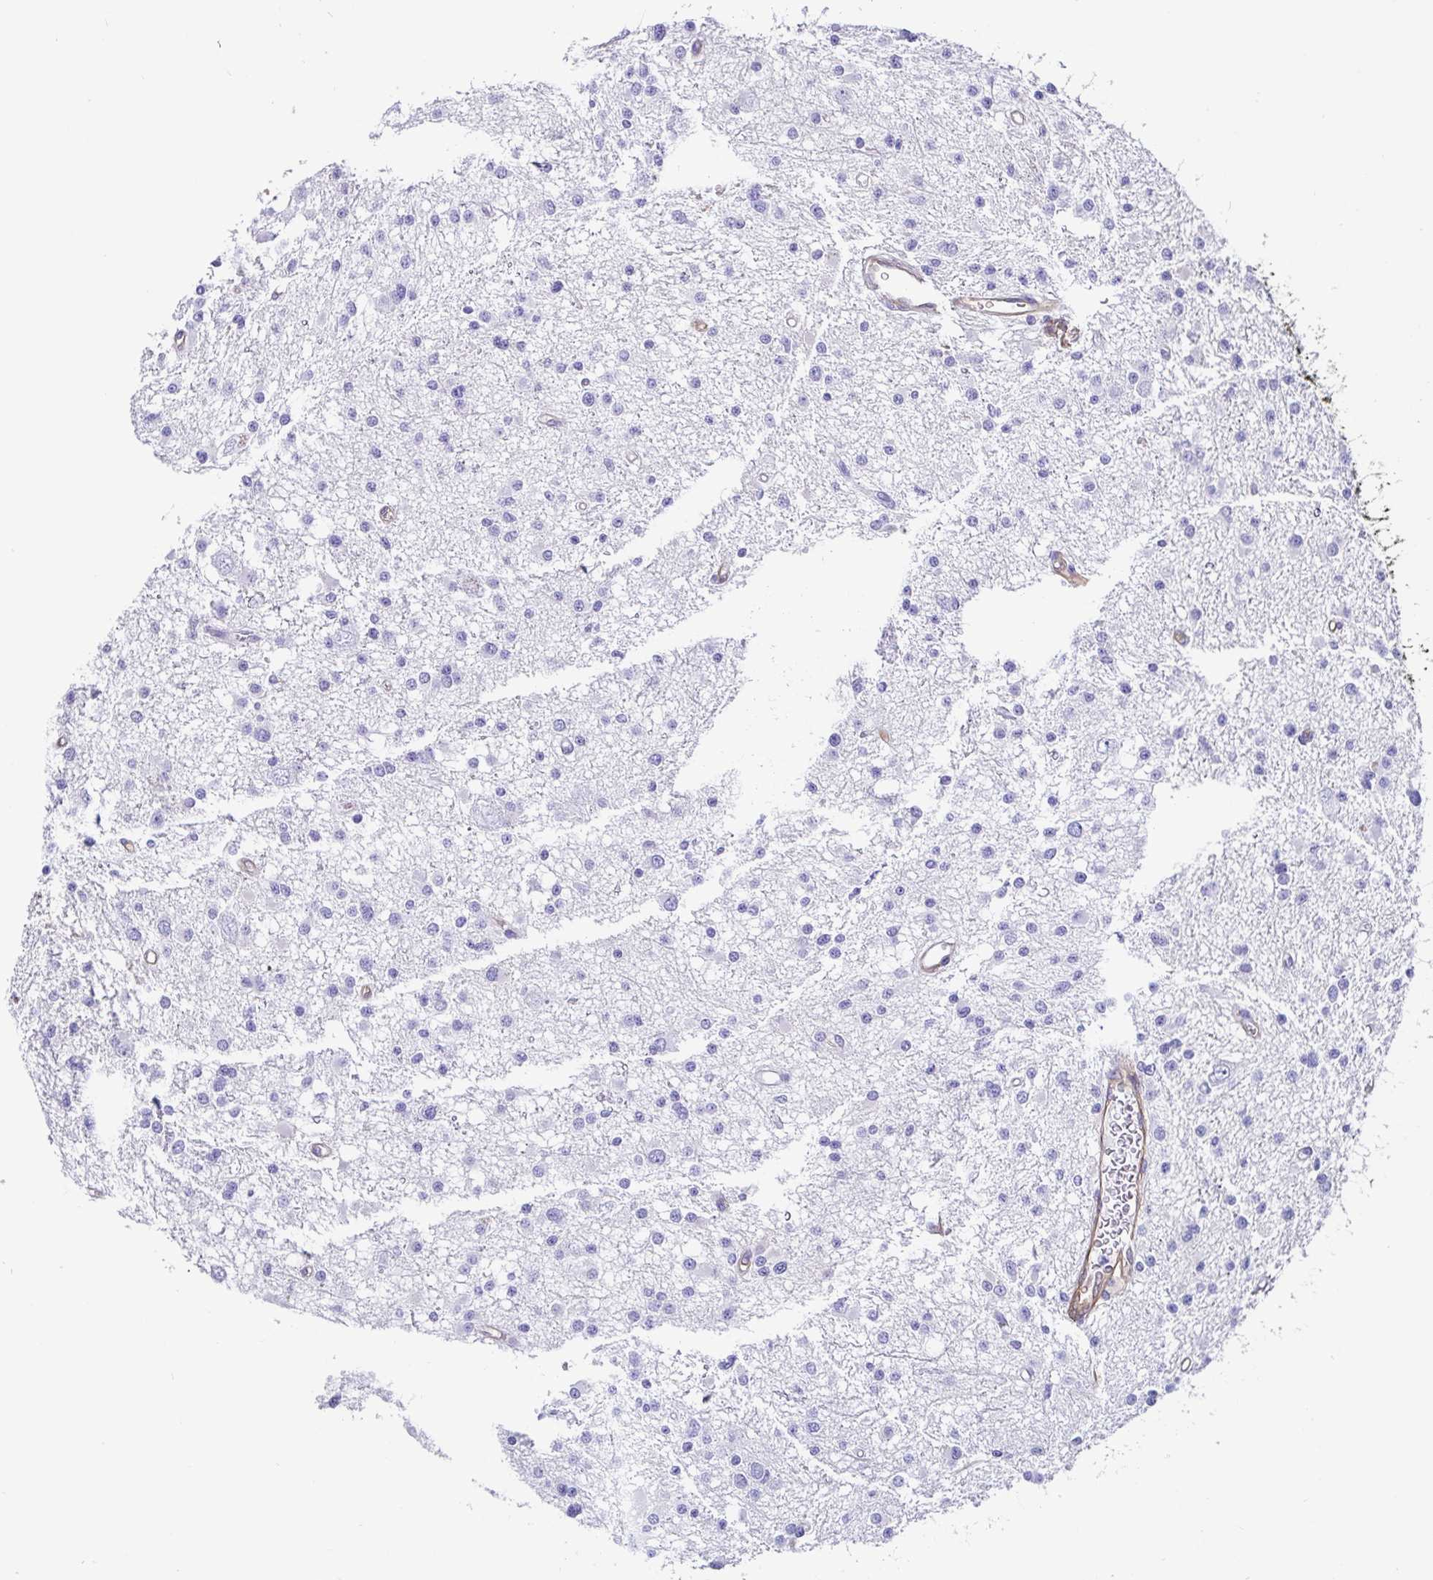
{"staining": {"intensity": "negative", "quantity": "none", "location": "none"}, "tissue": "glioma", "cell_type": "Tumor cells", "image_type": "cancer", "snomed": [{"axis": "morphology", "description": "Glioma, malignant, High grade"}, {"axis": "topography", "description": "Brain"}], "caption": "DAB immunohistochemical staining of human high-grade glioma (malignant) reveals no significant positivity in tumor cells.", "gene": "ANXA2", "patient": {"sex": "male", "age": 54}}